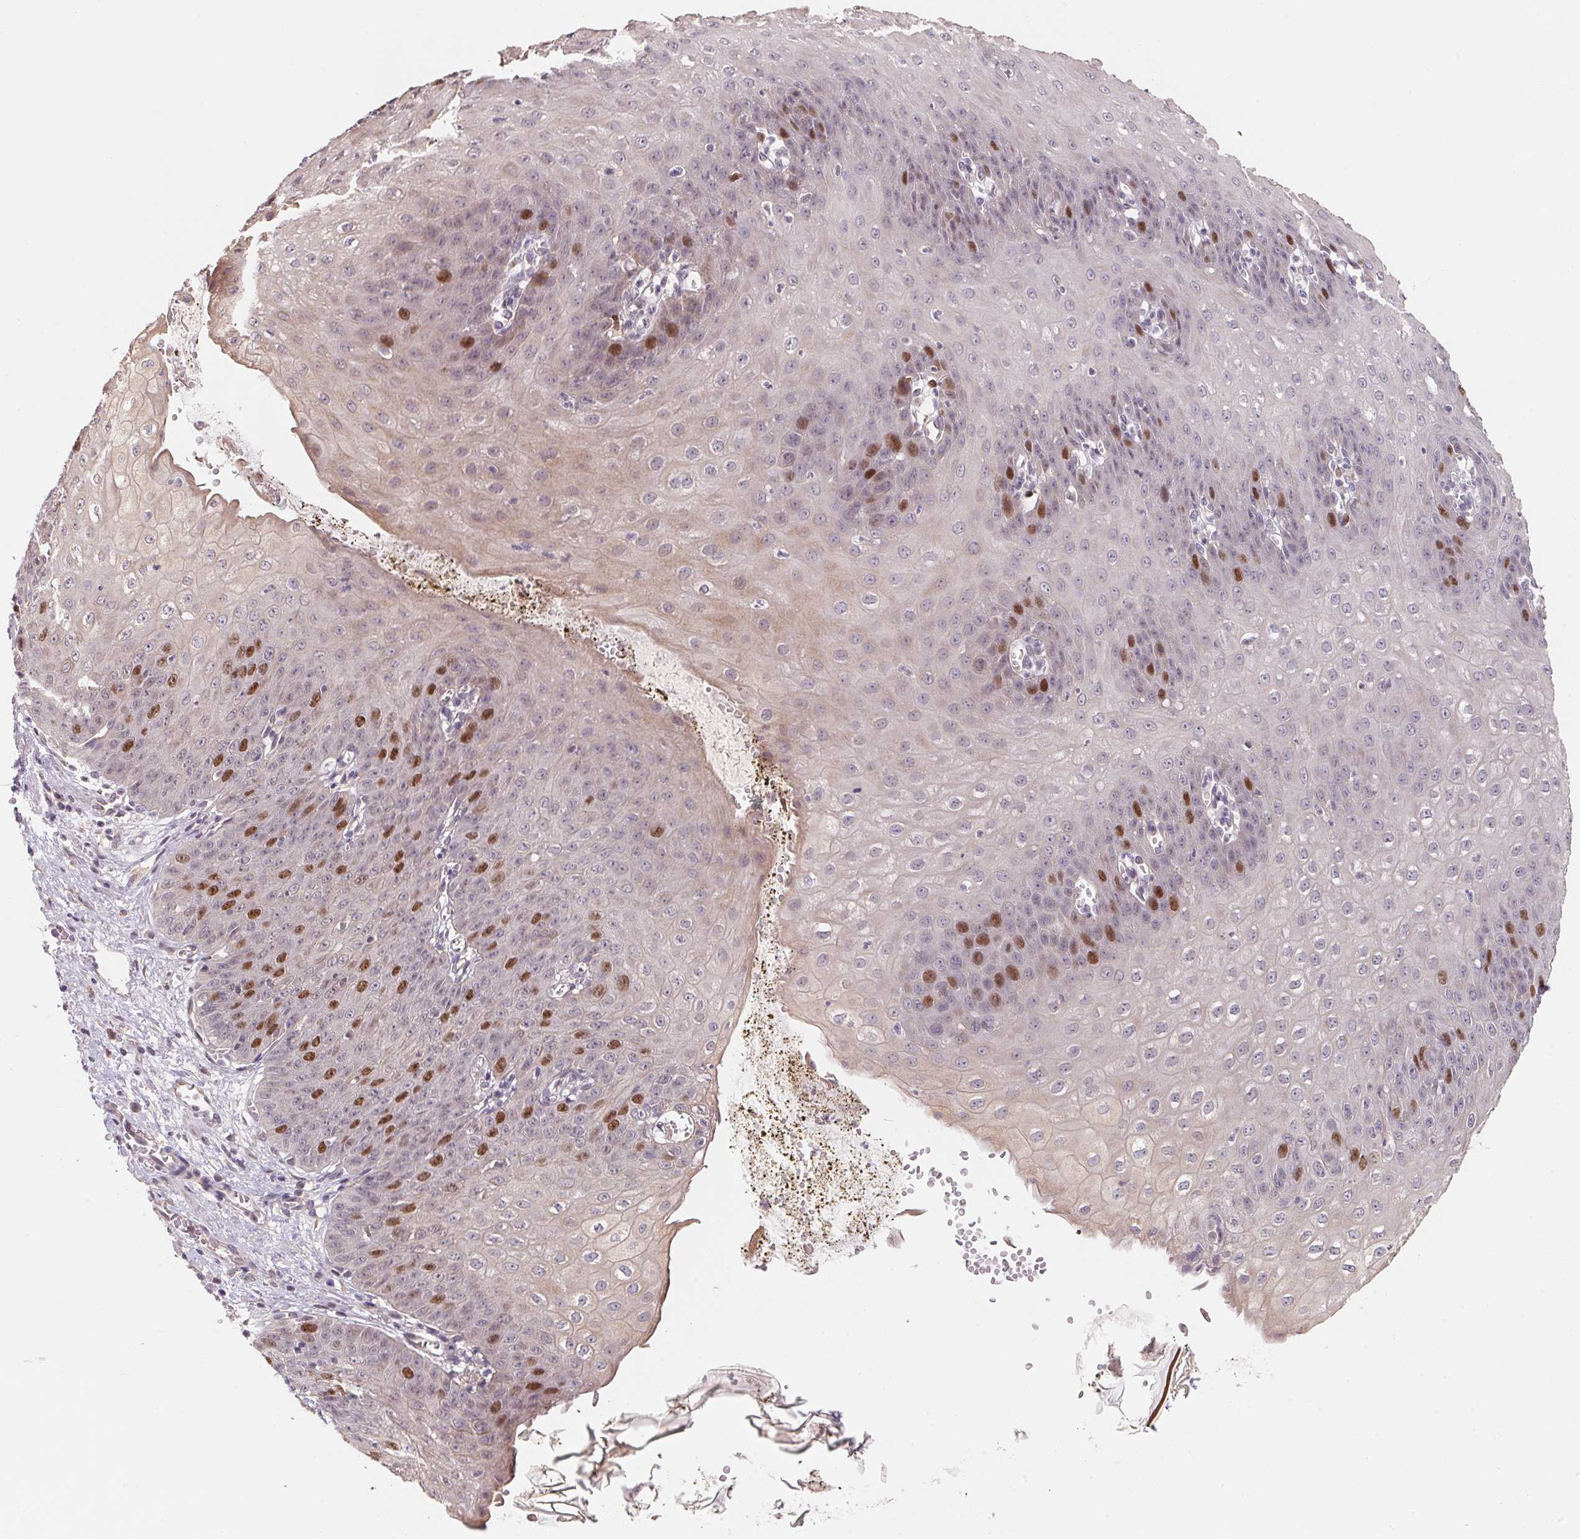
{"staining": {"intensity": "strong", "quantity": "<25%", "location": "nuclear"}, "tissue": "esophagus", "cell_type": "Squamous epithelial cells", "image_type": "normal", "snomed": [{"axis": "morphology", "description": "Normal tissue, NOS"}, {"axis": "topography", "description": "Esophagus"}], "caption": "Protein positivity by immunohistochemistry (IHC) exhibits strong nuclear expression in approximately <25% of squamous epithelial cells in normal esophagus. Immunohistochemistry stains the protein of interest in brown and the nuclei are stained blue.", "gene": "KIFC1", "patient": {"sex": "male", "age": 71}}